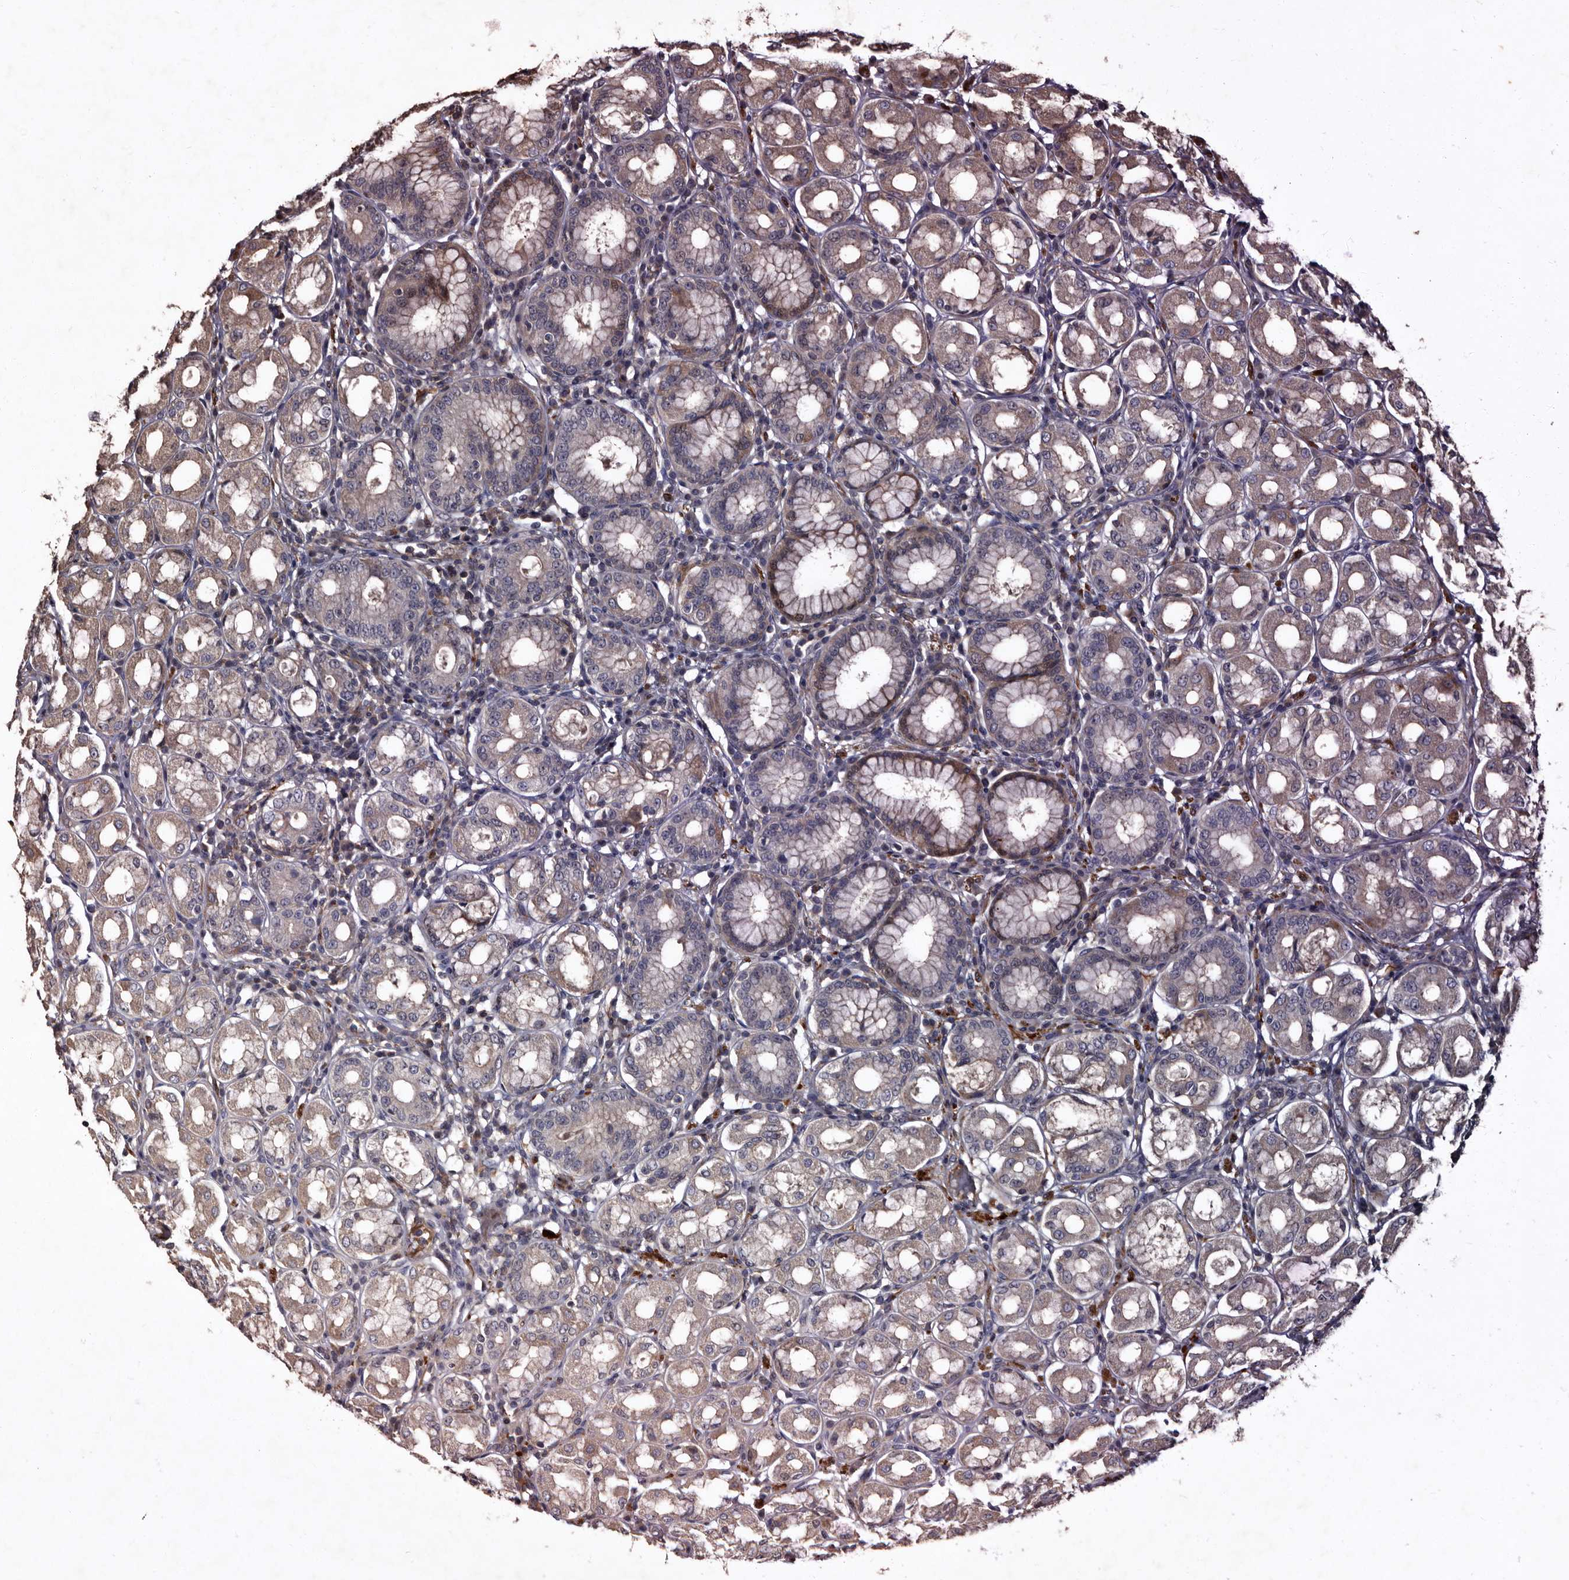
{"staining": {"intensity": "moderate", "quantity": "<25%", "location": "cytoplasmic/membranous"}, "tissue": "stomach", "cell_type": "Glandular cells", "image_type": "normal", "snomed": [{"axis": "morphology", "description": "Normal tissue, NOS"}, {"axis": "topography", "description": "Stomach"}, {"axis": "topography", "description": "Stomach, lower"}], "caption": "DAB (3,3'-diaminobenzidine) immunohistochemical staining of benign human stomach reveals moderate cytoplasmic/membranous protein staining in approximately <25% of glandular cells.", "gene": "PRKD3", "patient": {"sex": "female", "age": 56}}